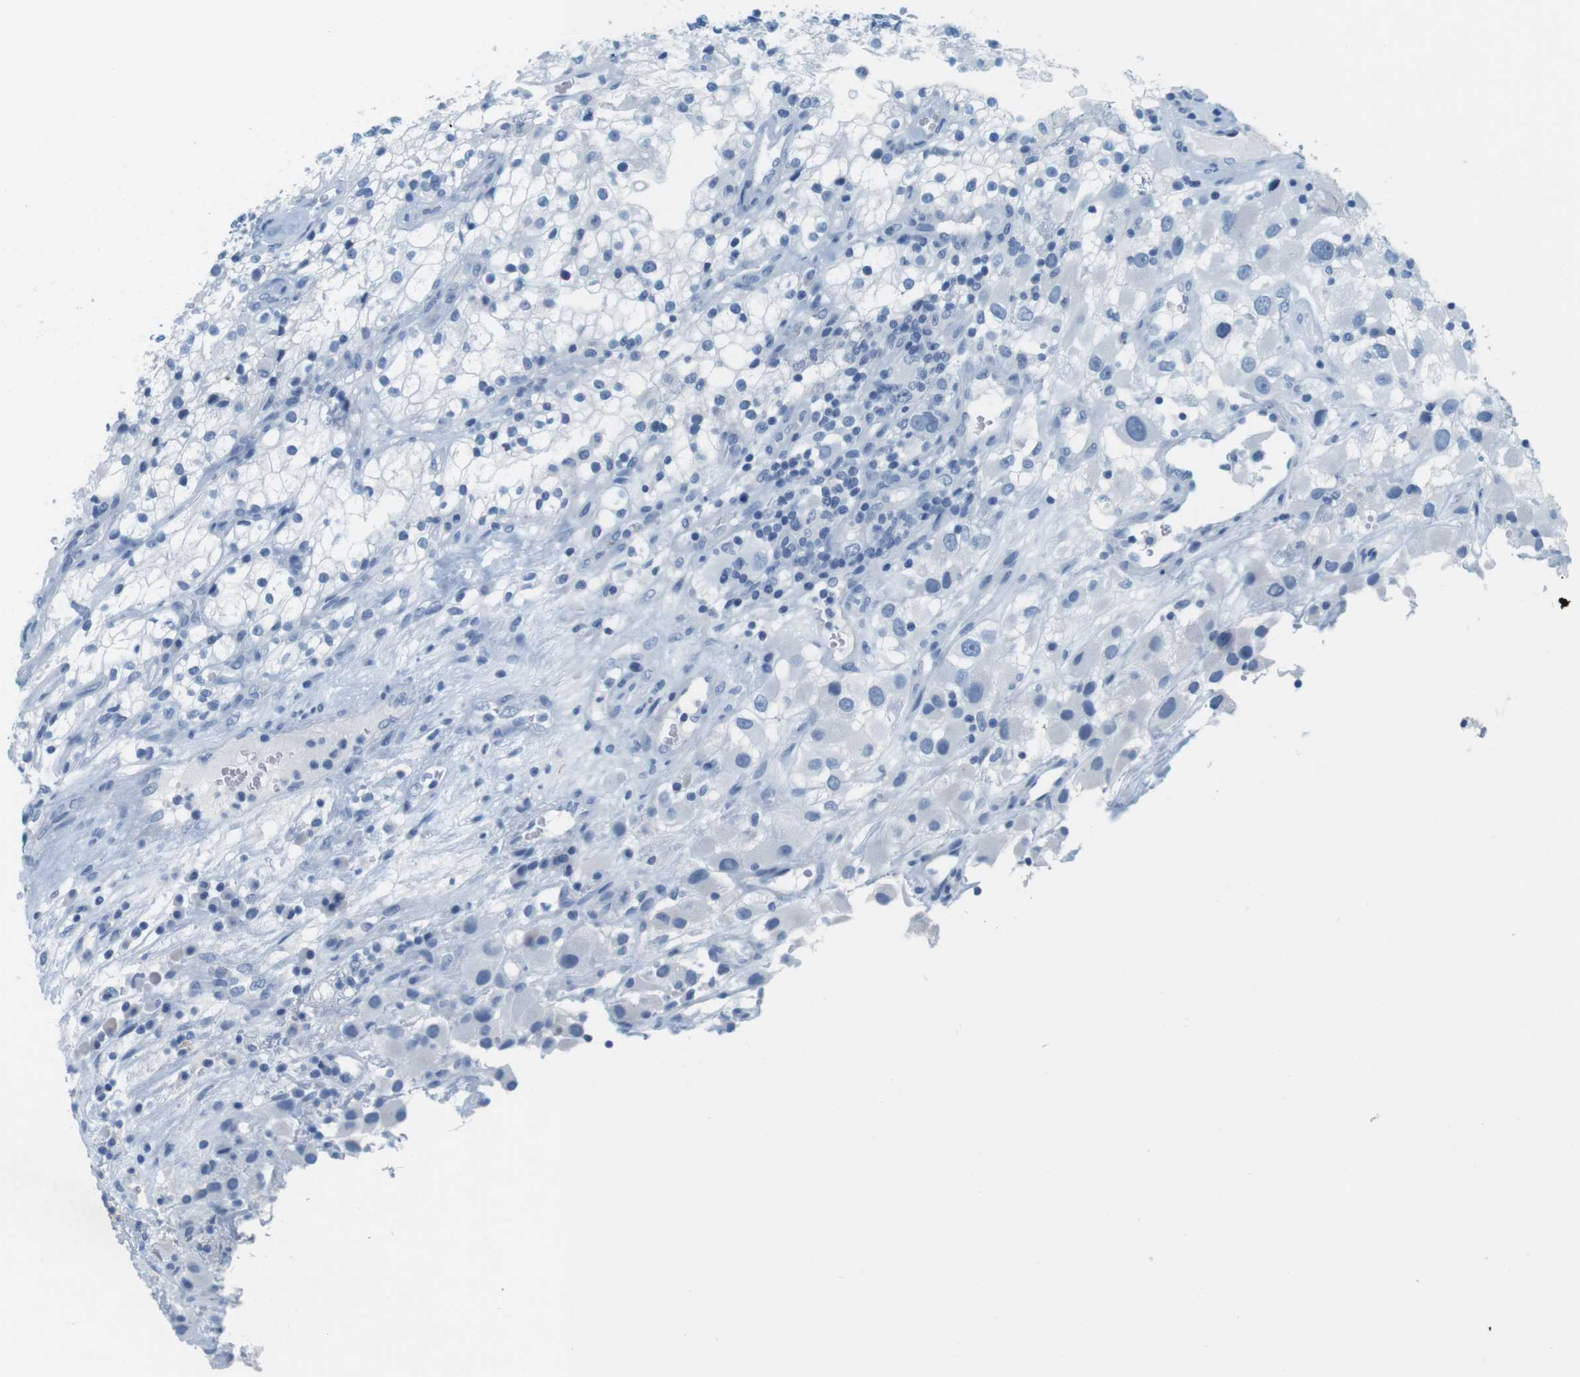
{"staining": {"intensity": "negative", "quantity": "none", "location": "none"}, "tissue": "renal cancer", "cell_type": "Tumor cells", "image_type": "cancer", "snomed": [{"axis": "morphology", "description": "Adenocarcinoma, NOS"}, {"axis": "topography", "description": "Kidney"}], "caption": "Histopathology image shows no protein expression in tumor cells of renal cancer (adenocarcinoma) tissue. (DAB immunohistochemistry (IHC), high magnification).", "gene": "CYP2C9", "patient": {"sex": "female", "age": 52}}